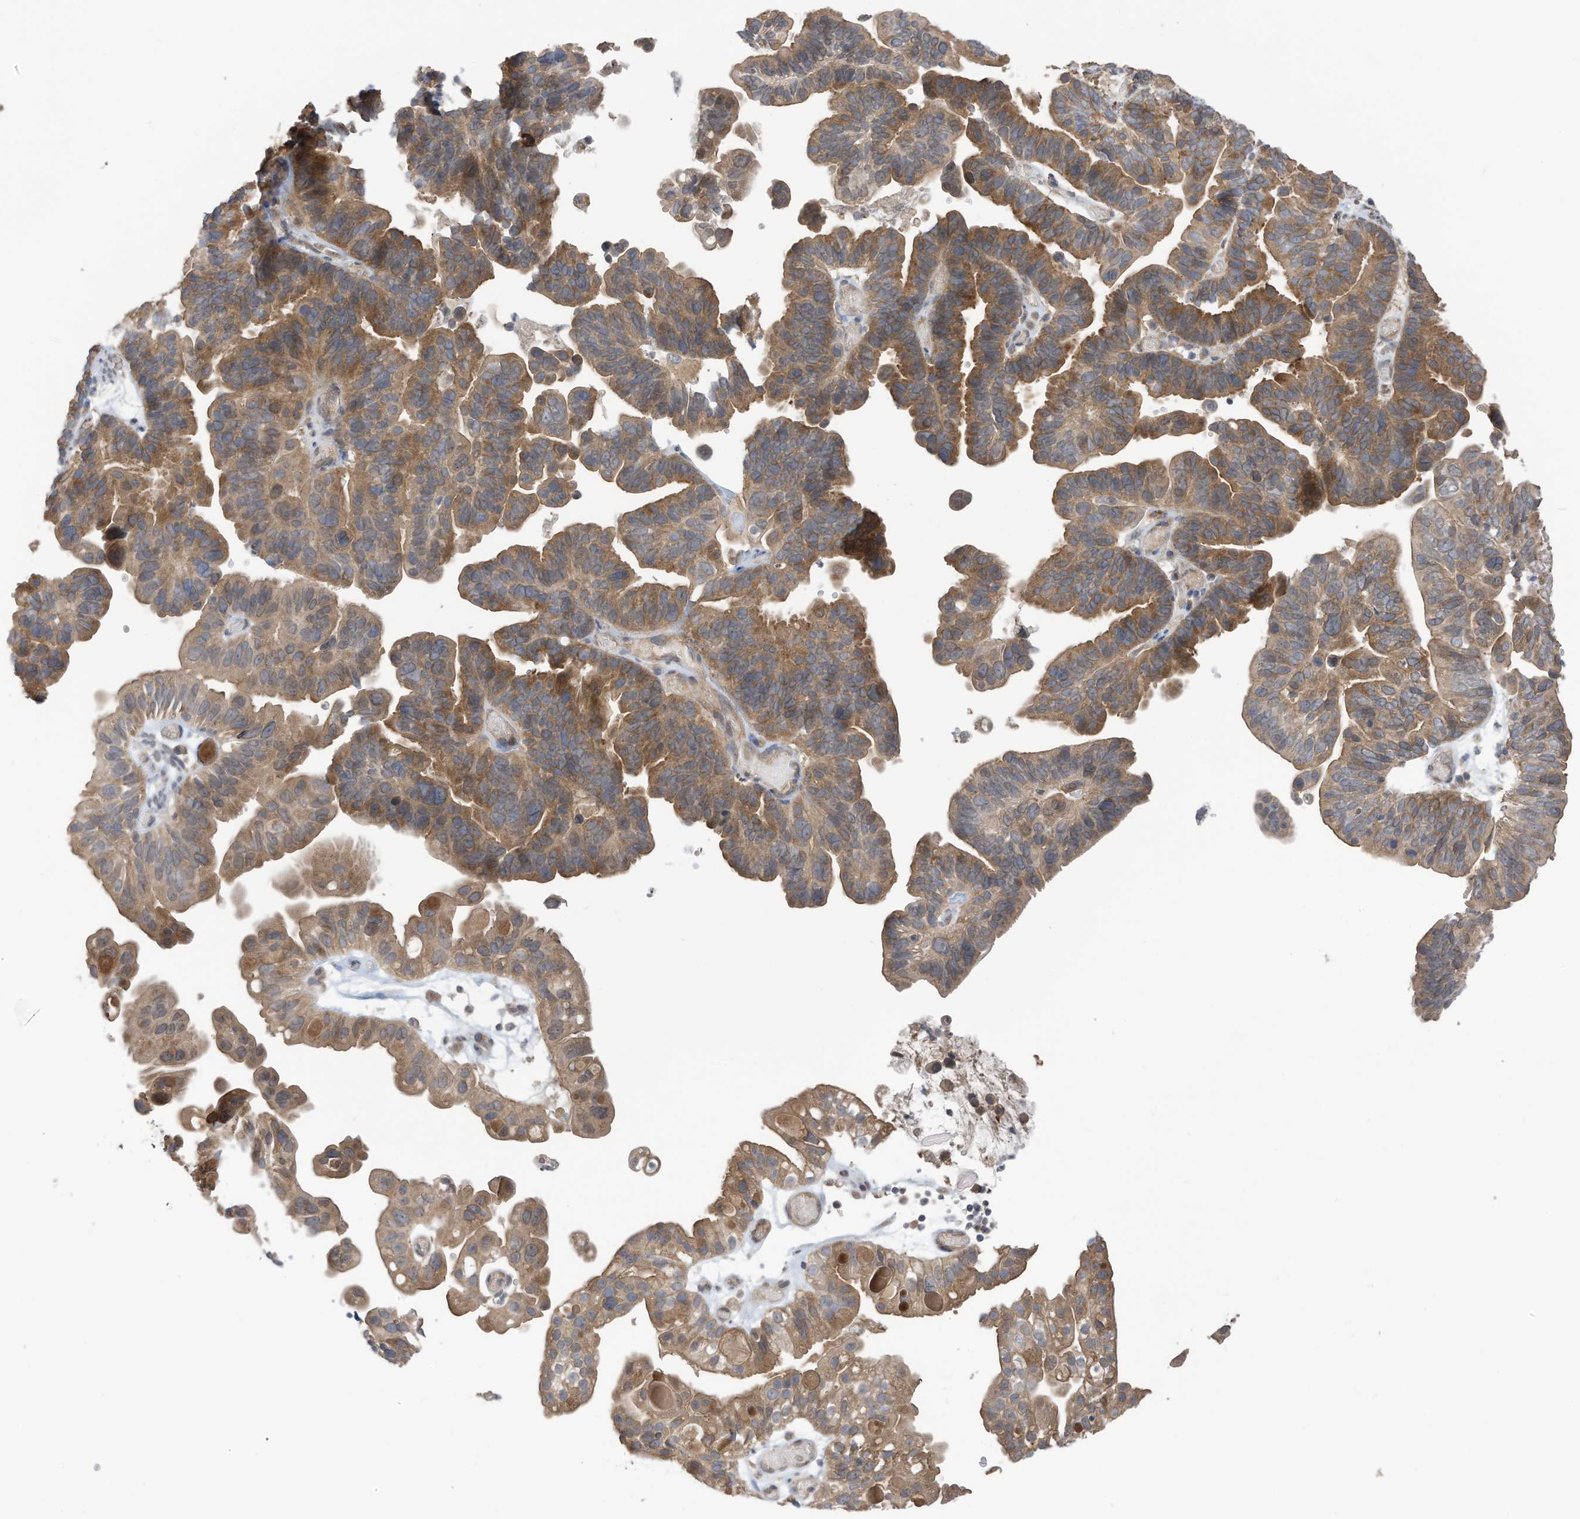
{"staining": {"intensity": "moderate", "quantity": ">75%", "location": "cytoplasmic/membranous"}, "tissue": "ovarian cancer", "cell_type": "Tumor cells", "image_type": "cancer", "snomed": [{"axis": "morphology", "description": "Cystadenocarcinoma, serous, NOS"}, {"axis": "topography", "description": "Ovary"}], "caption": "An image of human ovarian cancer stained for a protein exhibits moderate cytoplasmic/membranous brown staining in tumor cells.", "gene": "REC8", "patient": {"sex": "female", "age": 56}}